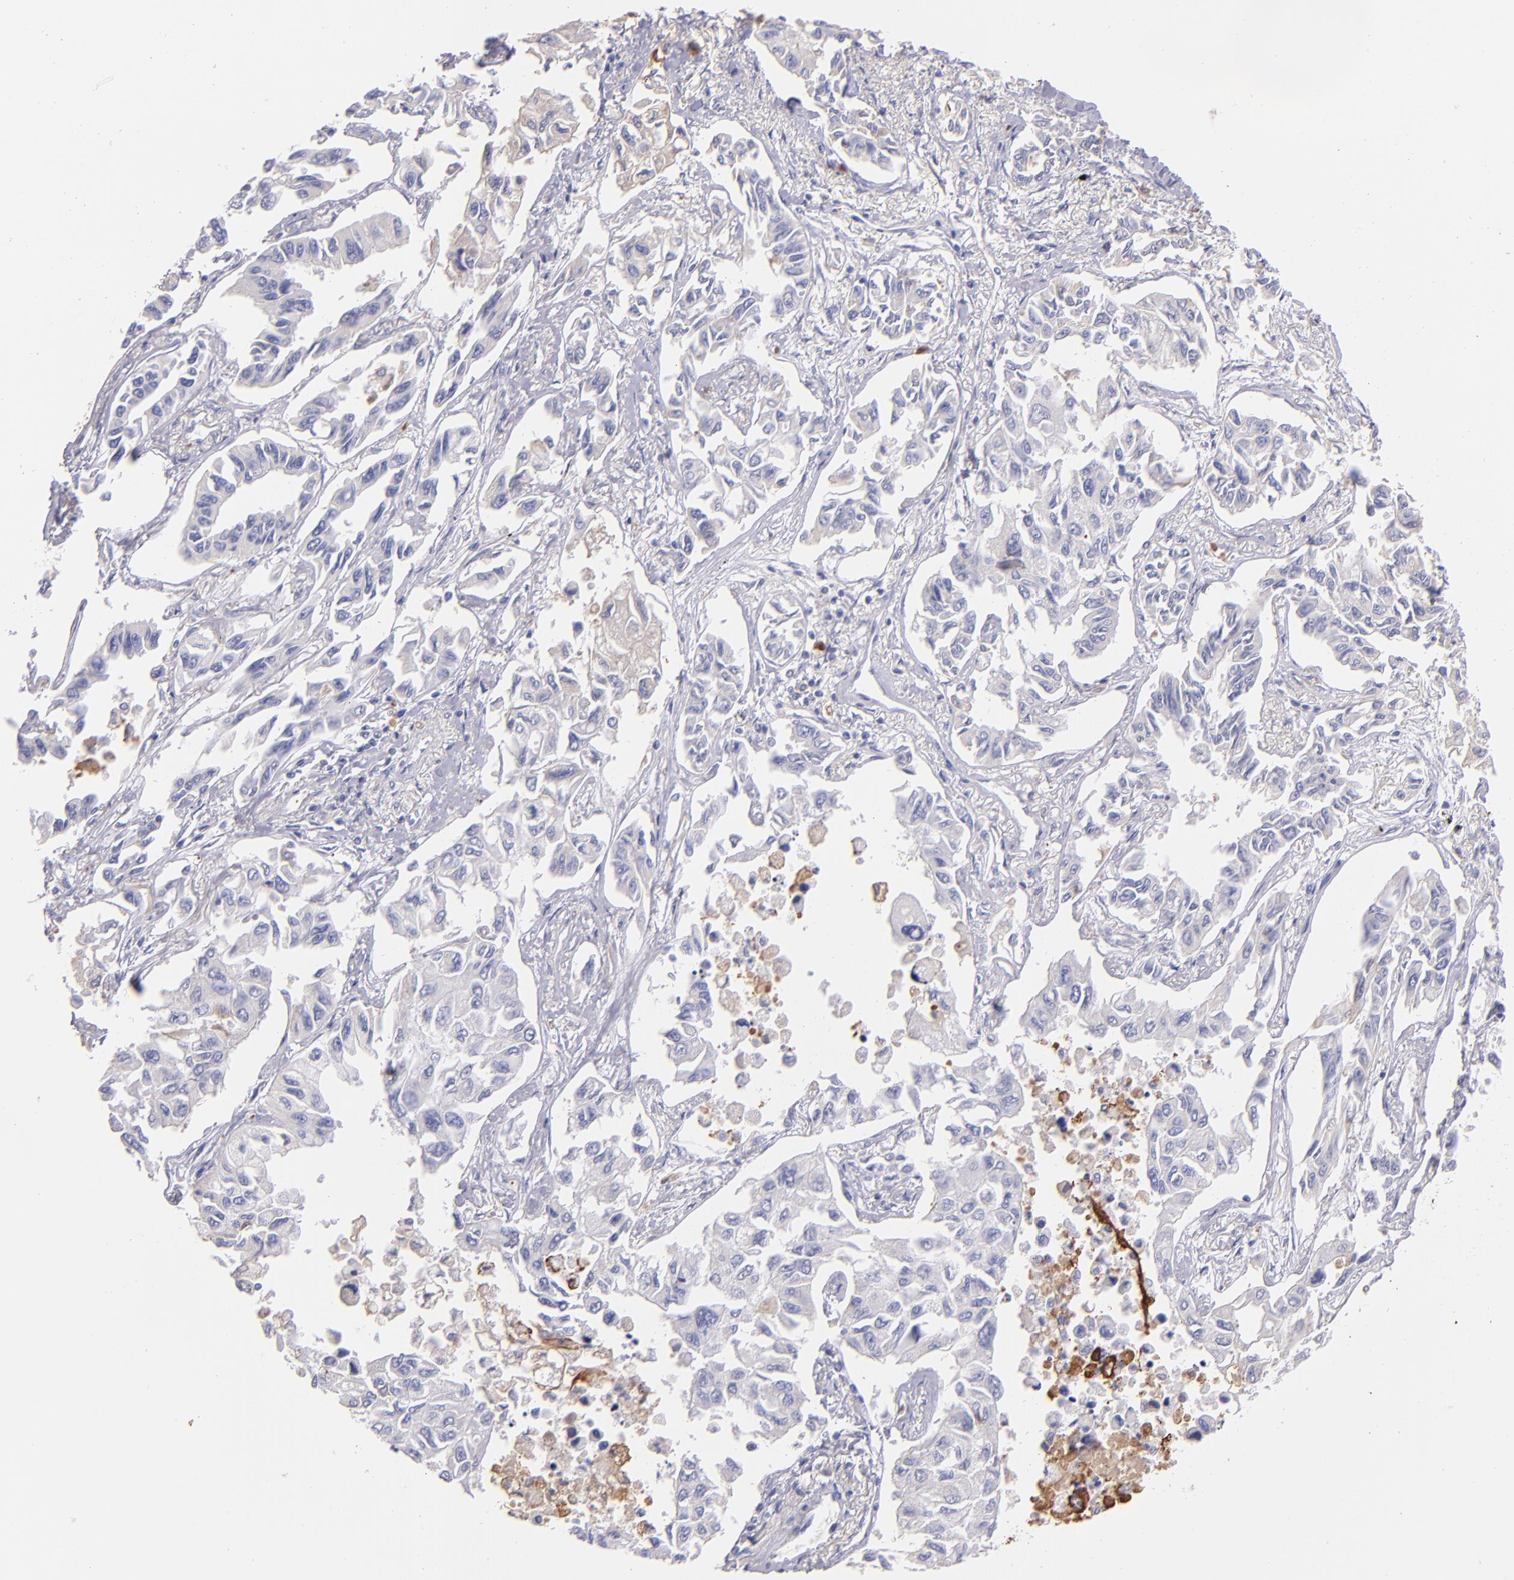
{"staining": {"intensity": "negative", "quantity": "none", "location": "none"}, "tissue": "lung cancer", "cell_type": "Tumor cells", "image_type": "cancer", "snomed": [{"axis": "morphology", "description": "Adenocarcinoma, NOS"}, {"axis": "topography", "description": "Lung"}], "caption": "Immunohistochemistry (IHC) of adenocarcinoma (lung) displays no expression in tumor cells. Brightfield microscopy of immunohistochemistry (IHC) stained with DAB (brown) and hematoxylin (blue), captured at high magnification.", "gene": "FGB", "patient": {"sex": "male", "age": 64}}